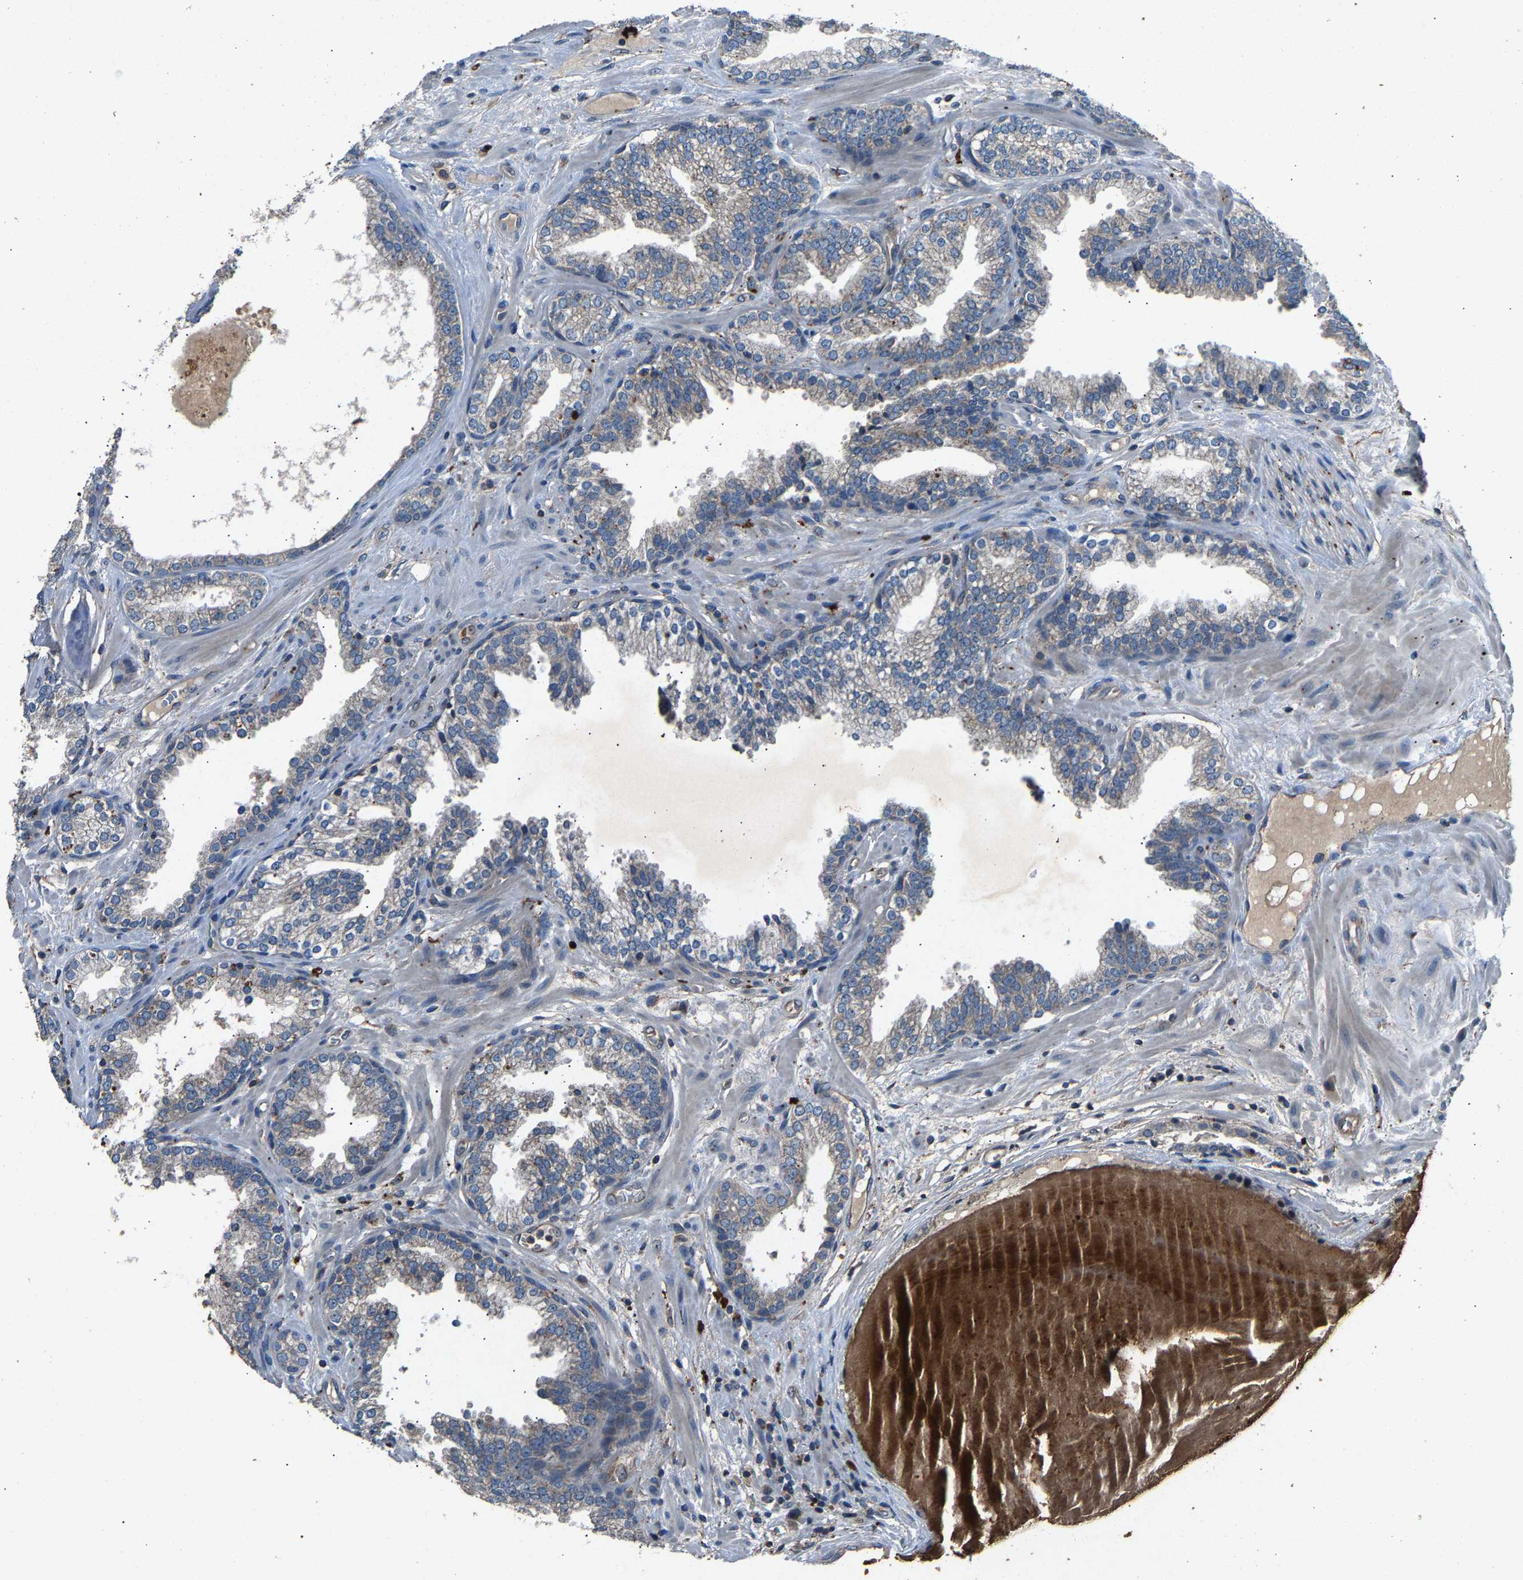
{"staining": {"intensity": "negative", "quantity": "none", "location": "none"}, "tissue": "prostate cancer", "cell_type": "Tumor cells", "image_type": "cancer", "snomed": [{"axis": "morphology", "description": "Adenocarcinoma, Low grade"}, {"axis": "topography", "description": "Prostate"}], "caption": "Photomicrograph shows no significant protein expression in tumor cells of prostate low-grade adenocarcinoma.", "gene": "PPID", "patient": {"sex": "male", "age": 65}}